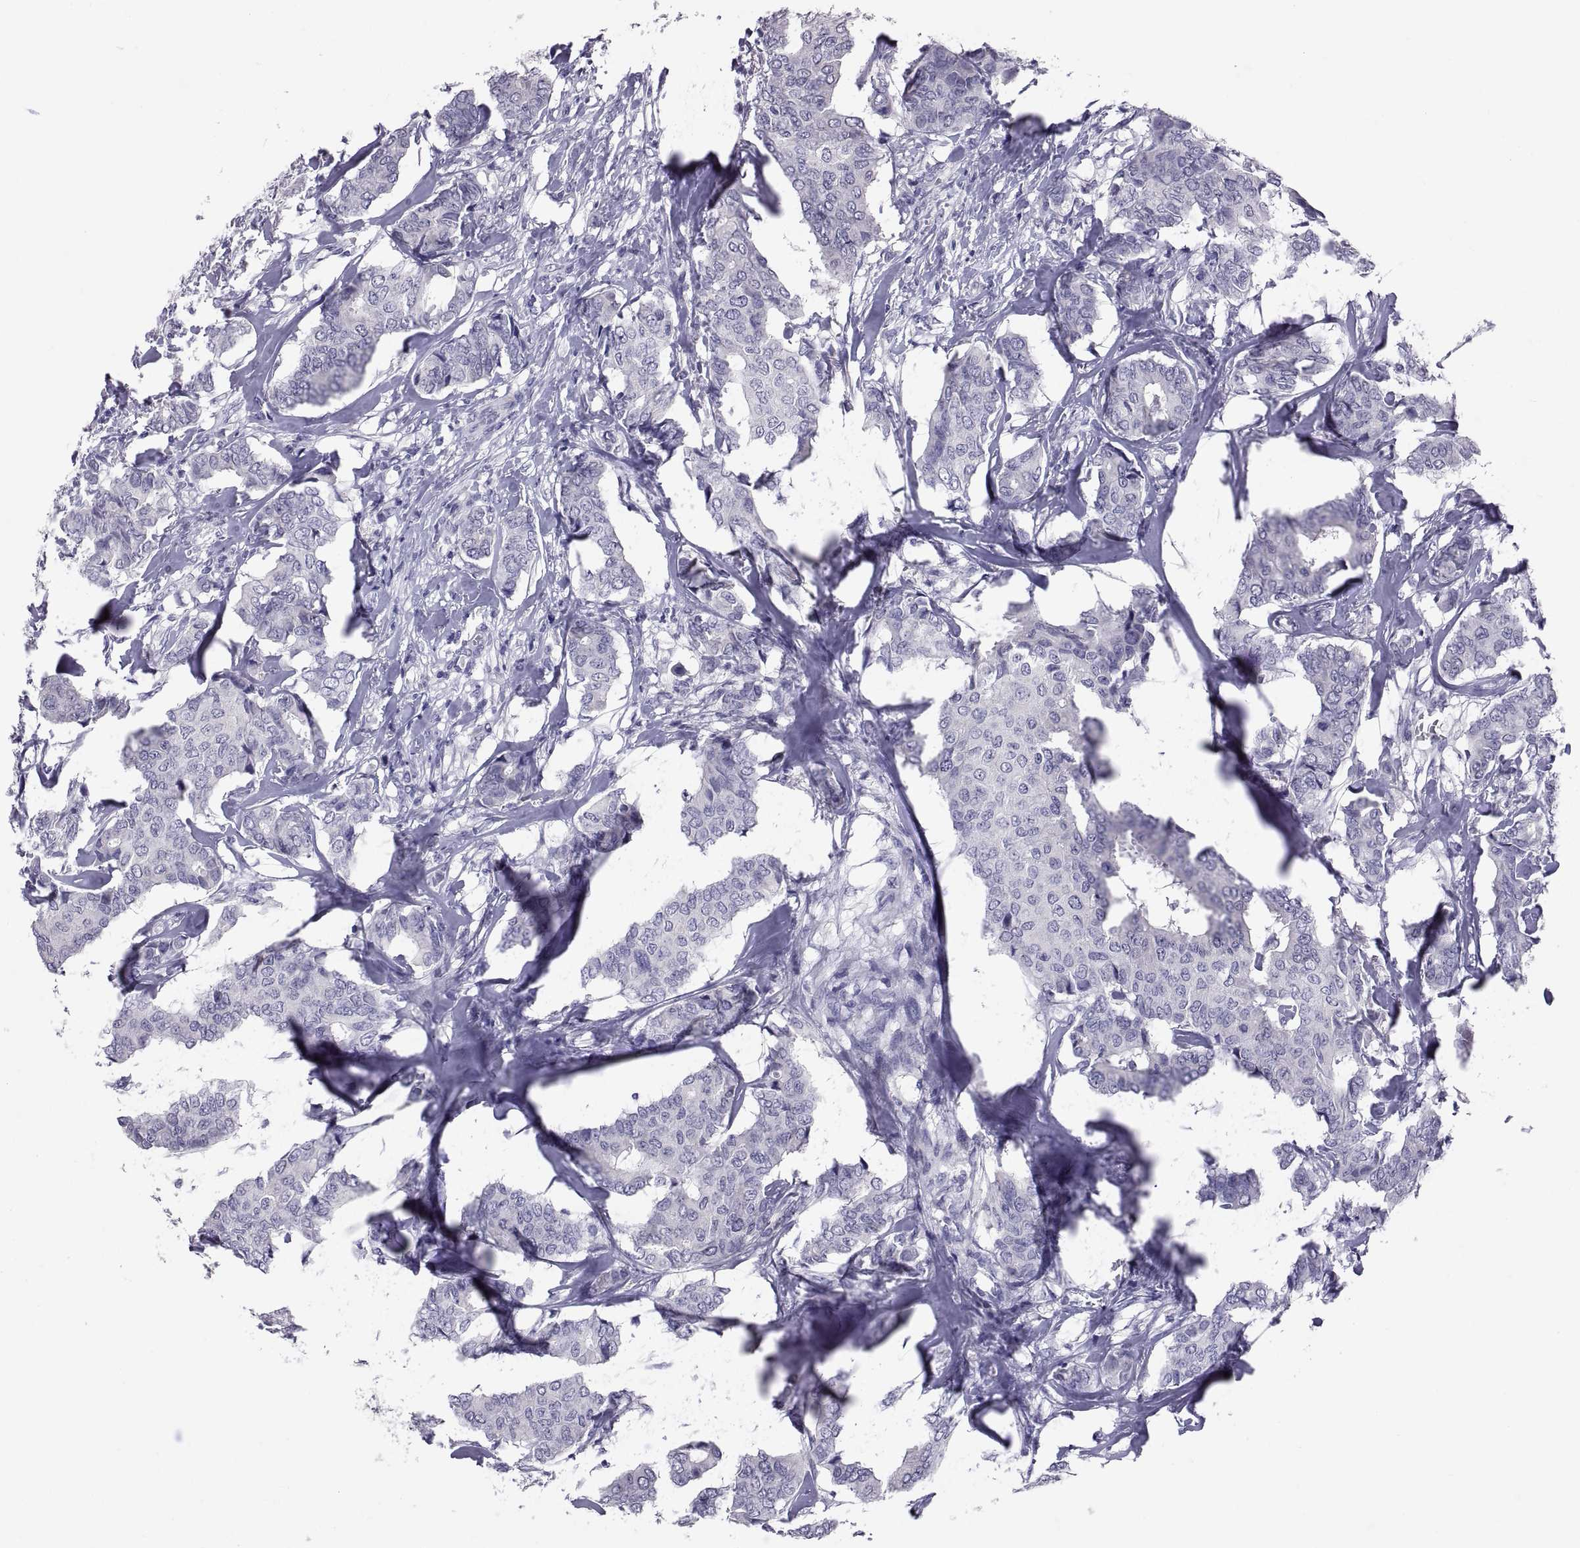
{"staining": {"intensity": "negative", "quantity": "none", "location": "none"}, "tissue": "breast cancer", "cell_type": "Tumor cells", "image_type": "cancer", "snomed": [{"axis": "morphology", "description": "Duct carcinoma"}, {"axis": "topography", "description": "Breast"}], "caption": "Immunohistochemical staining of human invasive ductal carcinoma (breast) shows no significant staining in tumor cells. (Stains: DAB immunohistochemistry (IHC) with hematoxylin counter stain, Microscopy: brightfield microscopy at high magnification).", "gene": "PTN", "patient": {"sex": "female", "age": 75}}